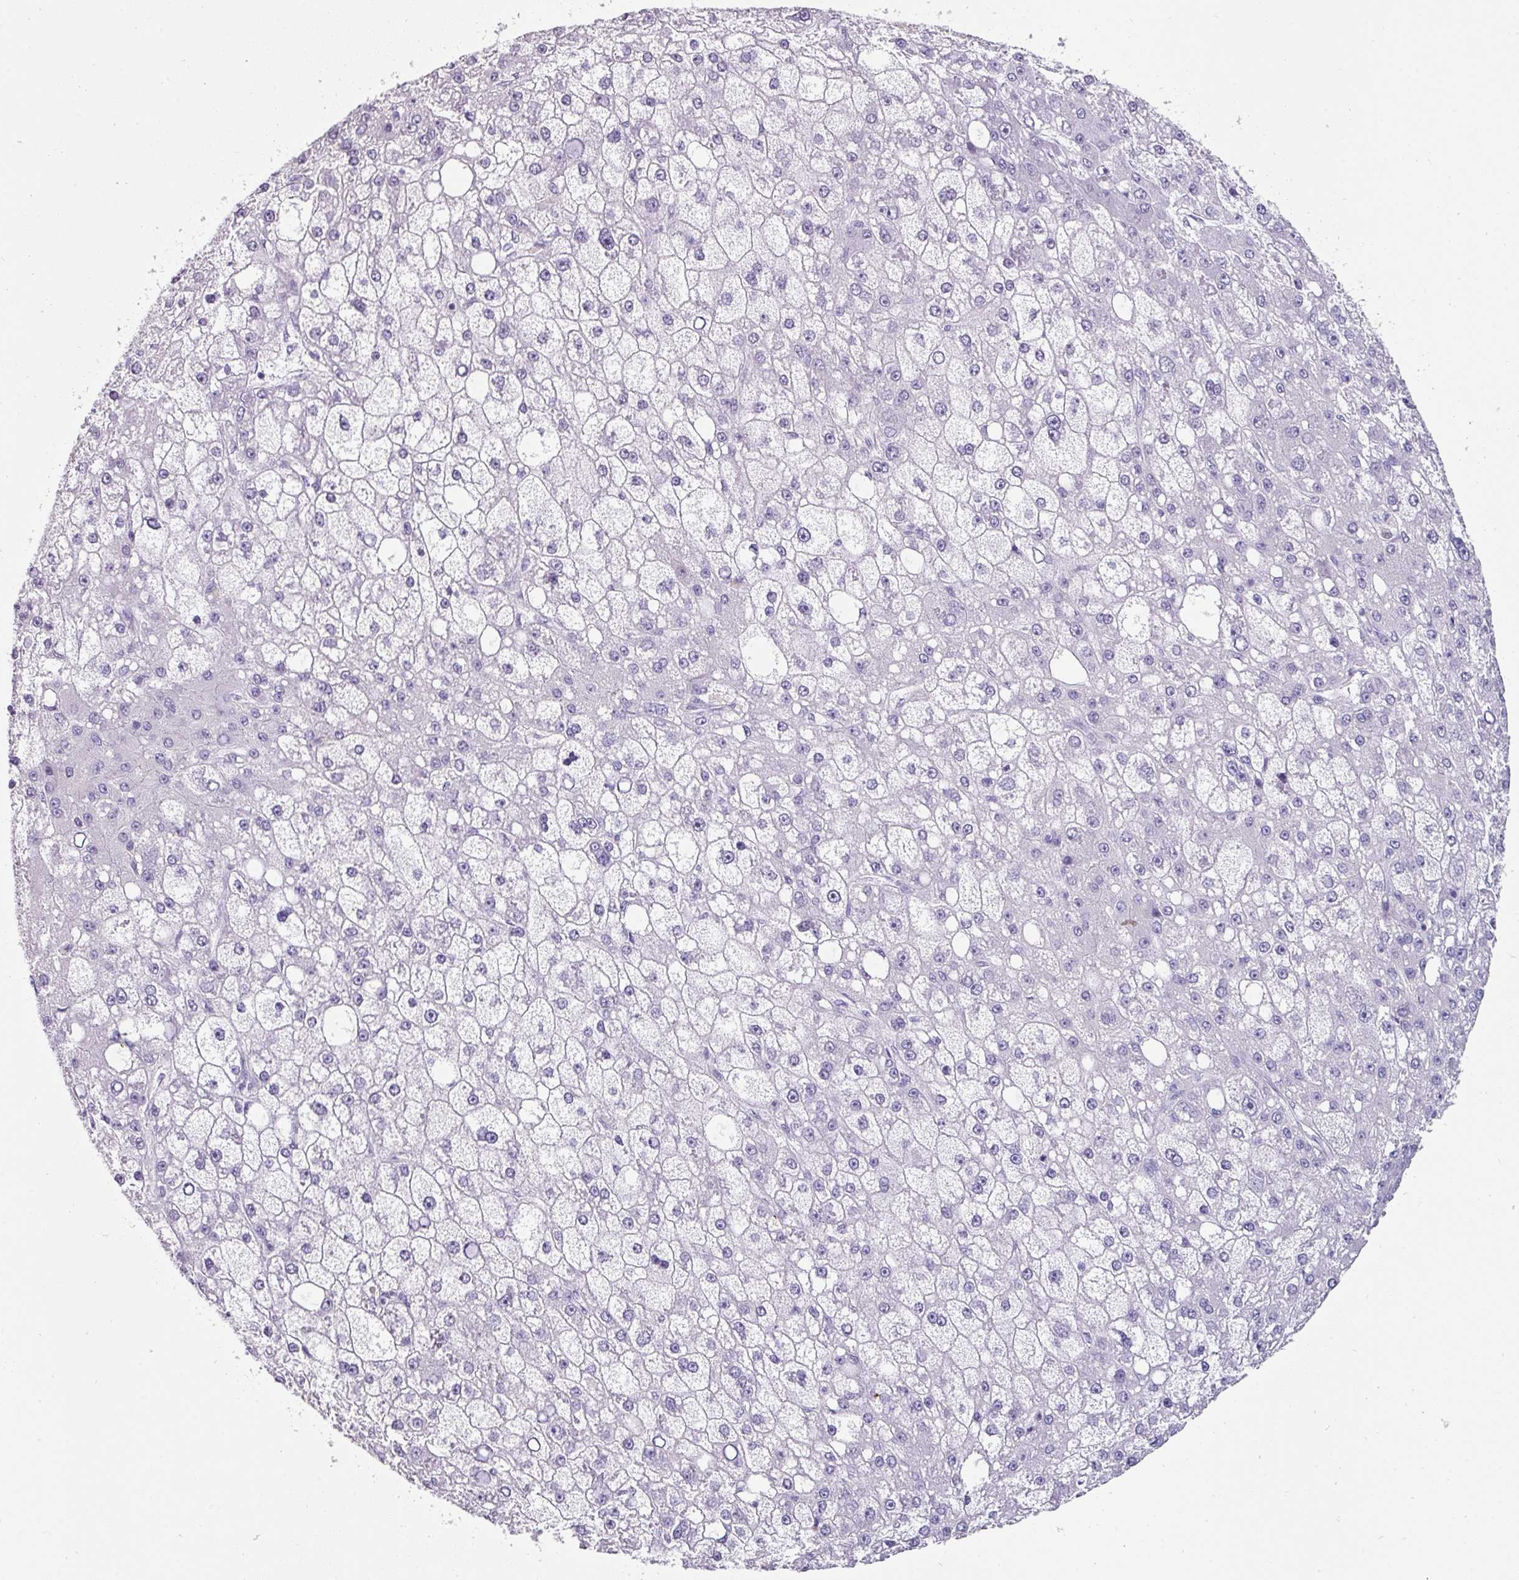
{"staining": {"intensity": "negative", "quantity": "none", "location": "none"}, "tissue": "liver cancer", "cell_type": "Tumor cells", "image_type": "cancer", "snomed": [{"axis": "morphology", "description": "Carcinoma, Hepatocellular, NOS"}, {"axis": "topography", "description": "Liver"}], "caption": "The immunohistochemistry micrograph has no significant positivity in tumor cells of liver cancer tissue.", "gene": "EYA3", "patient": {"sex": "male", "age": 67}}